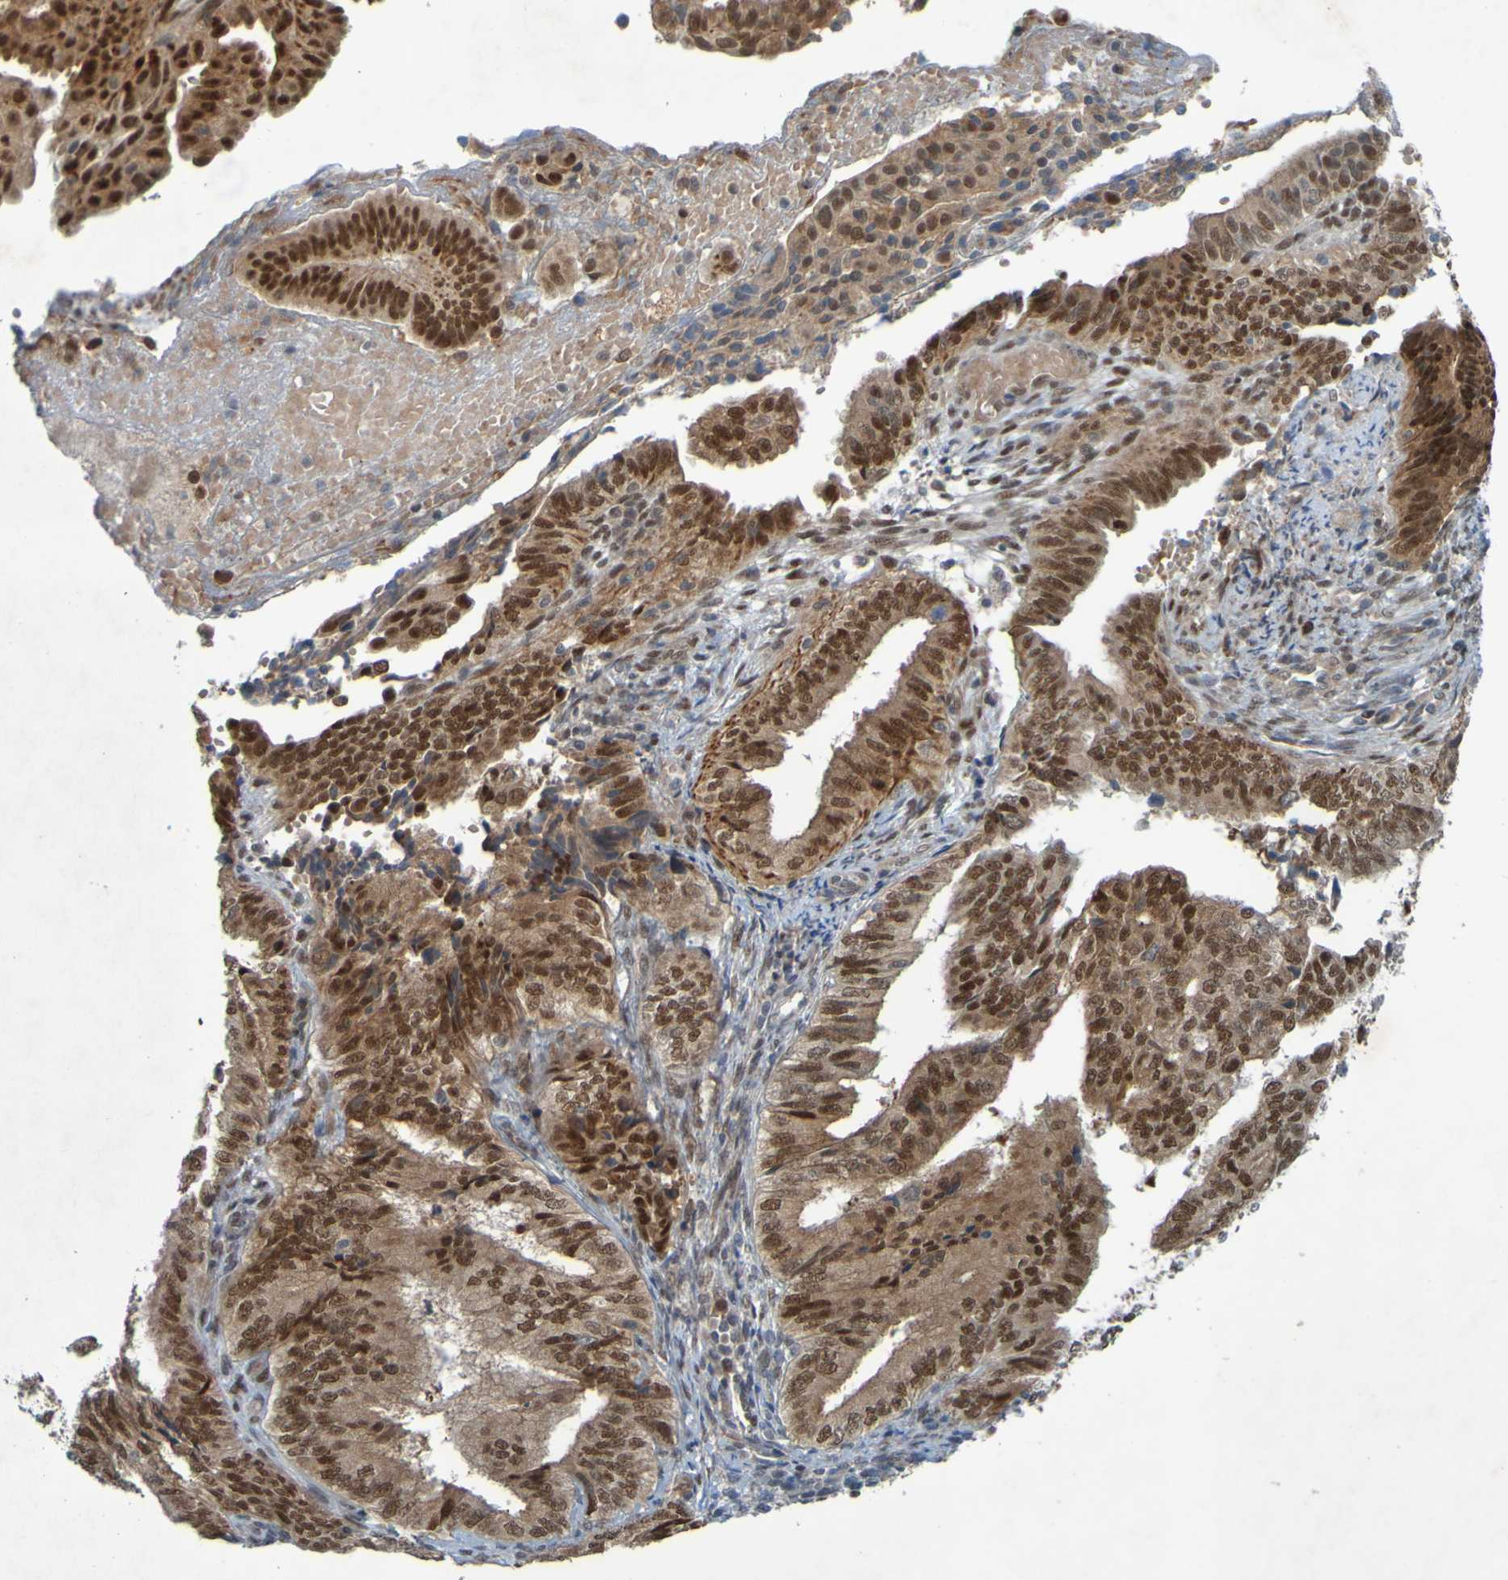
{"staining": {"intensity": "moderate", "quantity": ">75%", "location": "cytoplasmic/membranous,nuclear"}, "tissue": "endometrial cancer", "cell_type": "Tumor cells", "image_type": "cancer", "snomed": [{"axis": "morphology", "description": "Adenocarcinoma, NOS"}, {"axis": "topography", "description": "Endometrium"}], "caption": "Endometrial cancer (adenocarcinoma) tissue exhibits moderate cytoplasmic/membranous and nuclear expression in about >75% of tumor cells, visualized by immunohistochemistry.", "gene": "MCPH1", "patient": {"sex": "female", "age": 58}}